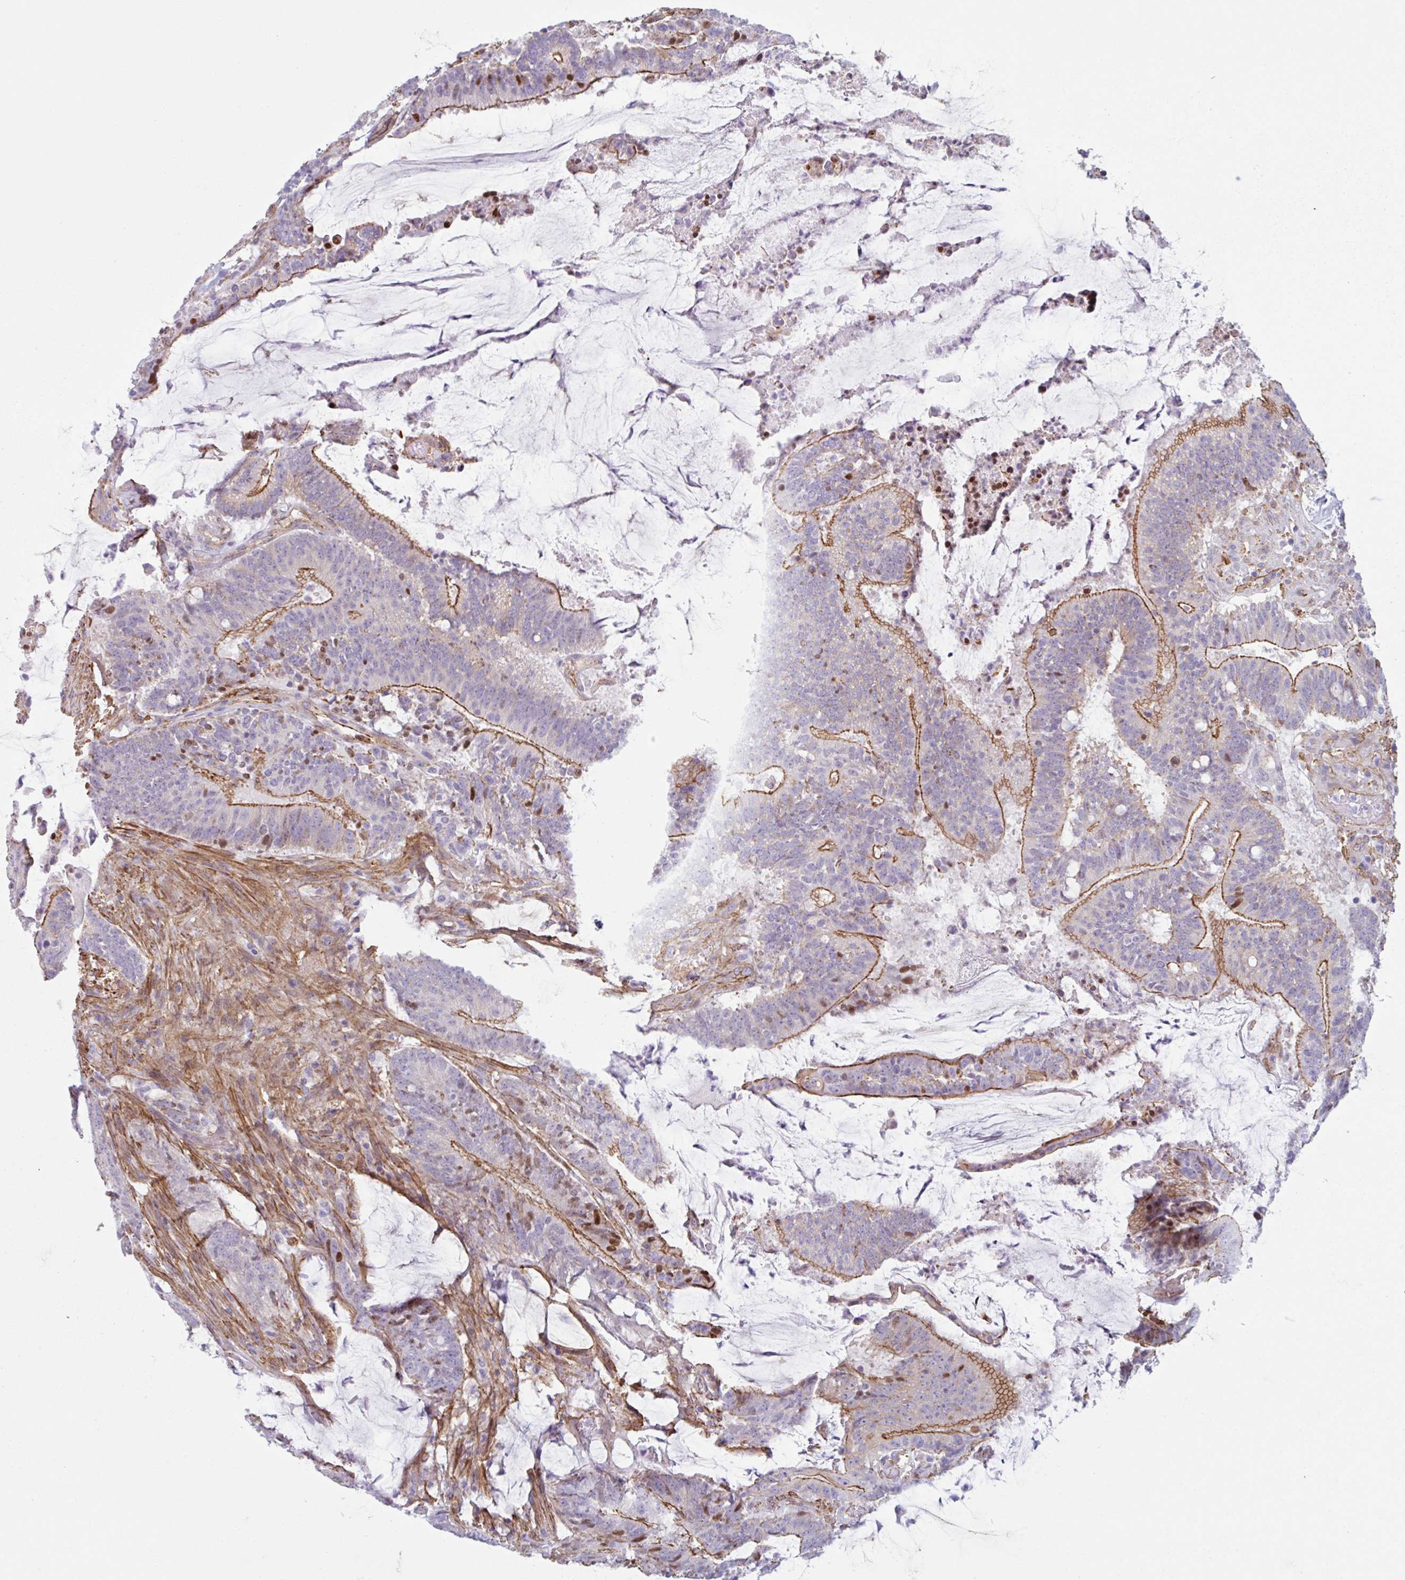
{"staining": {"intensity": "moderate", "quantity": "25%-75%", "location": "cytoplasmic/membranous"}, "tissue": "colorectal cancer", "cell_type": "Tumor cells", "image_type": "cancer", "snomed": [{"axis": "morphology", "description": "Adenocarcinoma, NOS"}, {"axis": "topography", "description": "Colon"}], "caption": "Colorectal cancer (adenocarcinoma) was stained to show a protein in brown. There is medium levels of moderate cytoplasmic/membranous positivity in about 25%-75% of tumor cells.", "gene": "MYH10", "patient": {"sex": "female", "age": 43}}